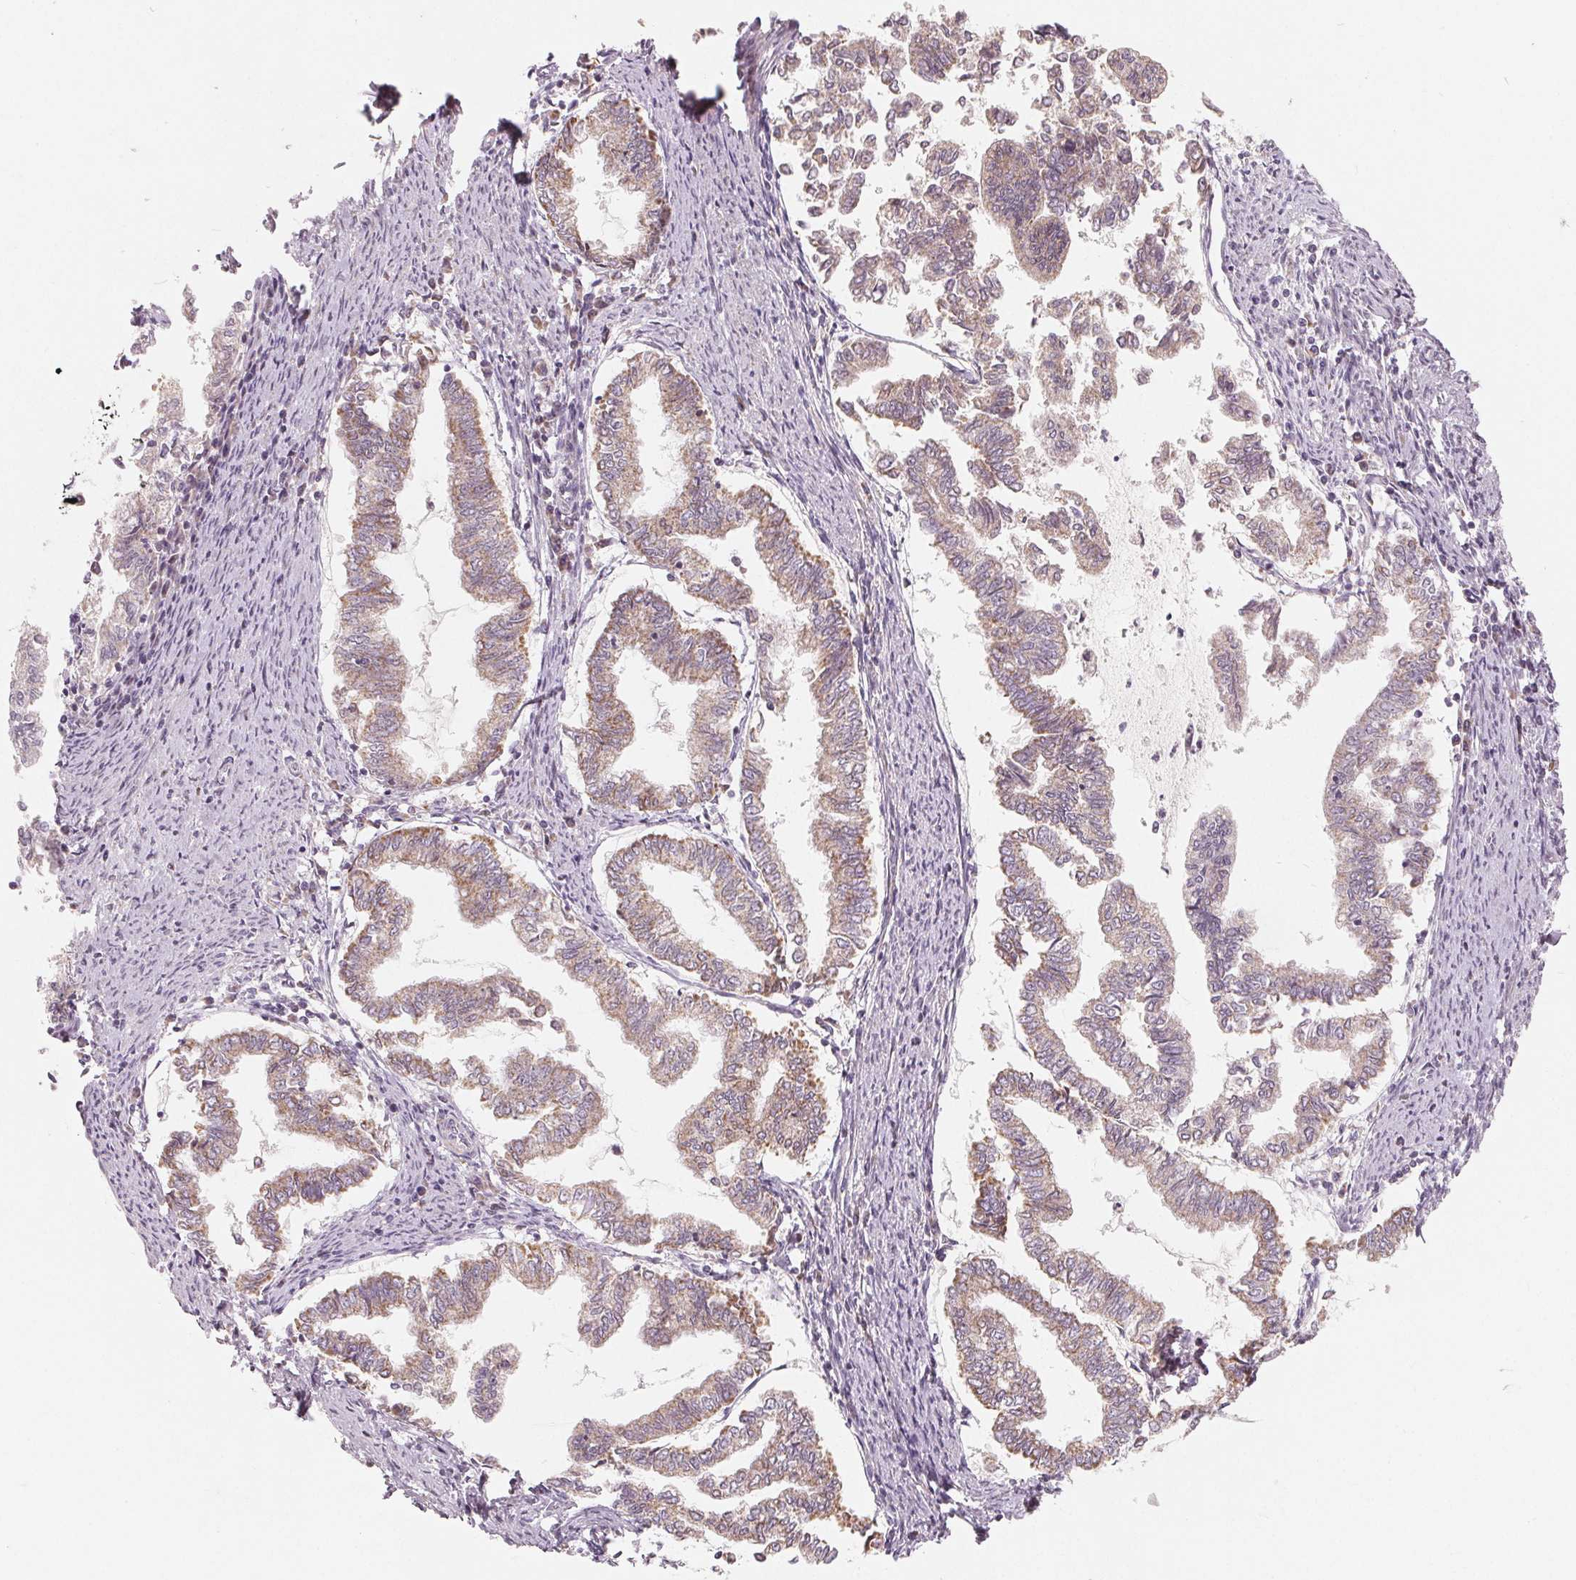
{"staining": {"intensity": "moderate", "quantity": "<25%", "location": "cytoplasmic/membranous"}, "tissue": "endometrial cancer", "cell_type": "Tumor cells", "image_type": "cancer", "snomed": [{"axis": "morphology", "description": "Adenocarcinoma, NOS"}, {"axis": "topography", "description": "Endometrium"}], "caption": "This is an image of immunohistochemistry (IHC) staining of endometrial cancer, which shows moderate staining in the cytoplasmic/membranous of tumor cells.", "gene": "GHITM", "patient": {"sex": "female", "age": 79}}